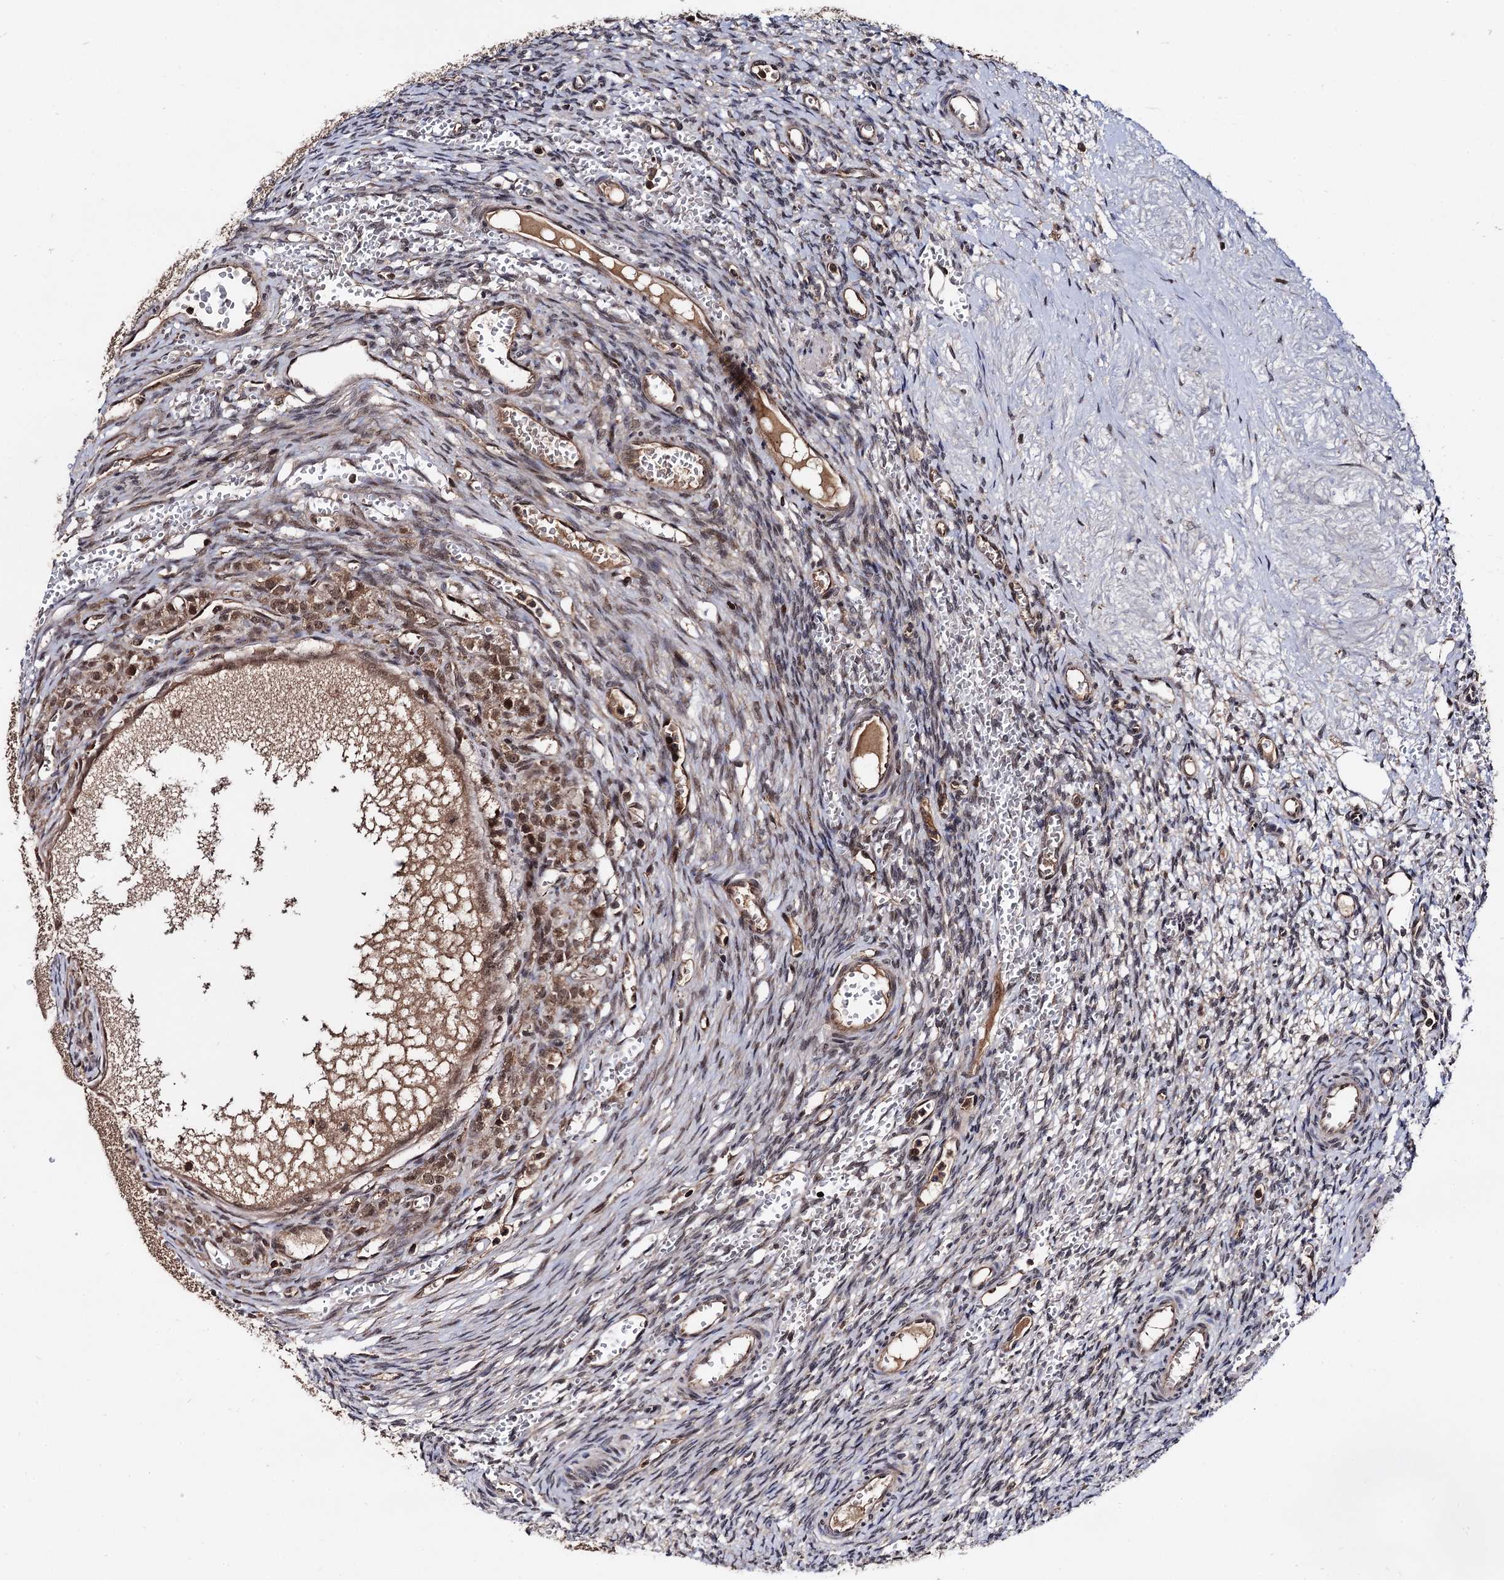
{"staining": {"intensity": "weak", "quantity": "25%-75%", "location": "cytoplasmic/membranous"}, "tissue": "ovary", "cell_type": "Ovarian stroma cells", "image_type": "normal", "snomed": [{"axis": "morphology", "description": "Normal tissue, NOS"}, {"axis": "topography", "description": "Ovary"}], "caption": "Weak cytoplasmic/membranous protein expression is seen in about 25%-75% of ovarian stroma cells in ovary. (Stains: DAB (3,3'-diaminobenzidine) in brown, nuclei in blue, Microscopy: brightfield microscopy at high magnification).", "gene": "MICAL2", "patient": {"sex": "female", "age": 39}}